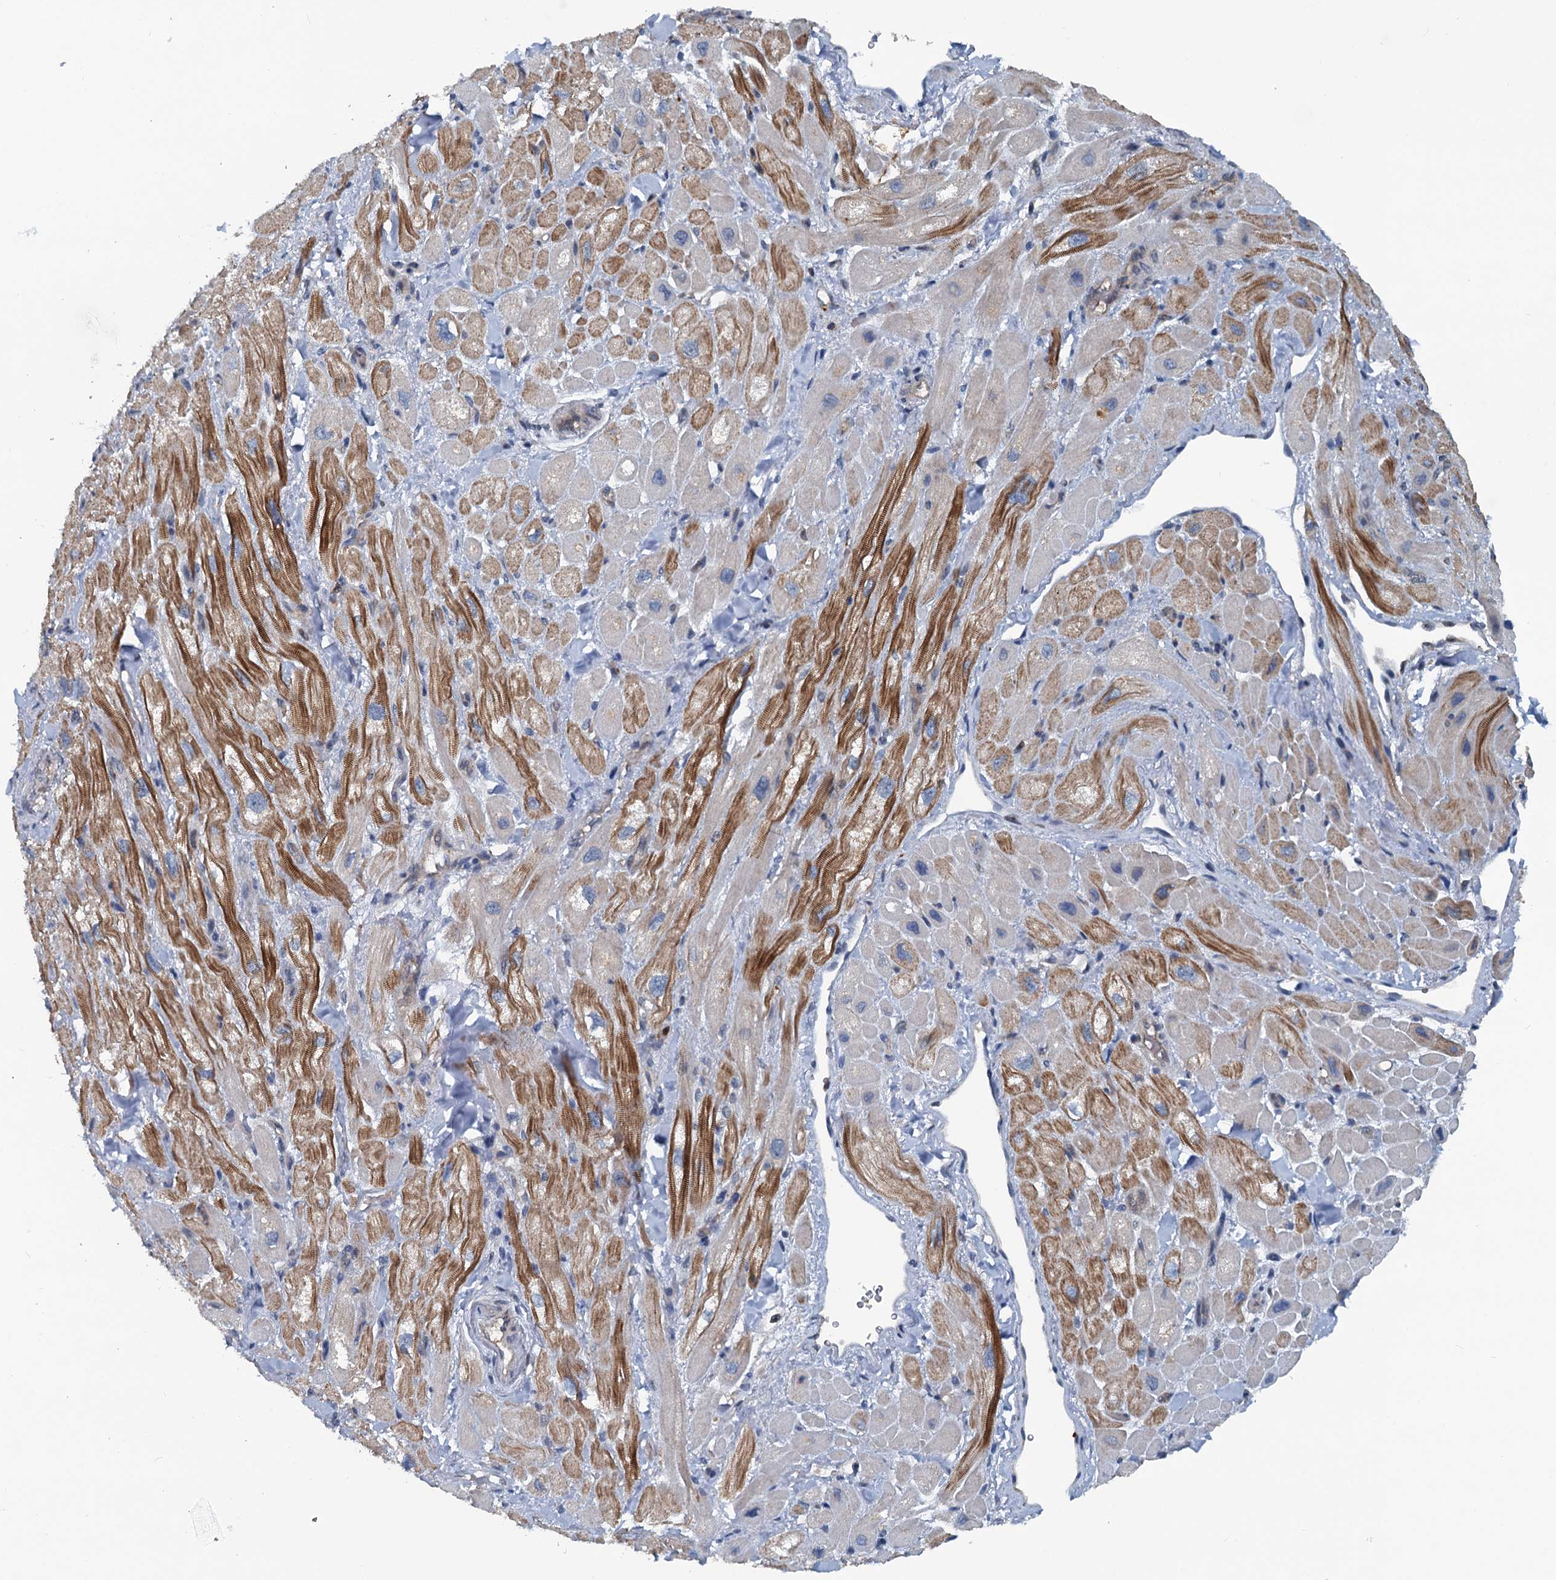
{"staining": {"intensity": "moderate", "quantity": ">75%", "location": "cytoplasmic/membranous"}, "tissue": "heart muscle", "cell_type": "Cardiomyocytes", "image_type": "normal", "snomed": [{"axis": "morphology", "description": "Normal tissue, NOS"}, {"axis": "topography", "description": "Heart"}], "caption": "Immunohistochemical staining of normal heart muscle exhibits >75% levels of moderate cytoplasmic/membranous protein expression in about >75% of cardiomyocytes. The protein of interest is shown in brown color, while the nuclei are stained blue.", "gene": "GCLM", "patient": {"sex": "male", "age": 65}}